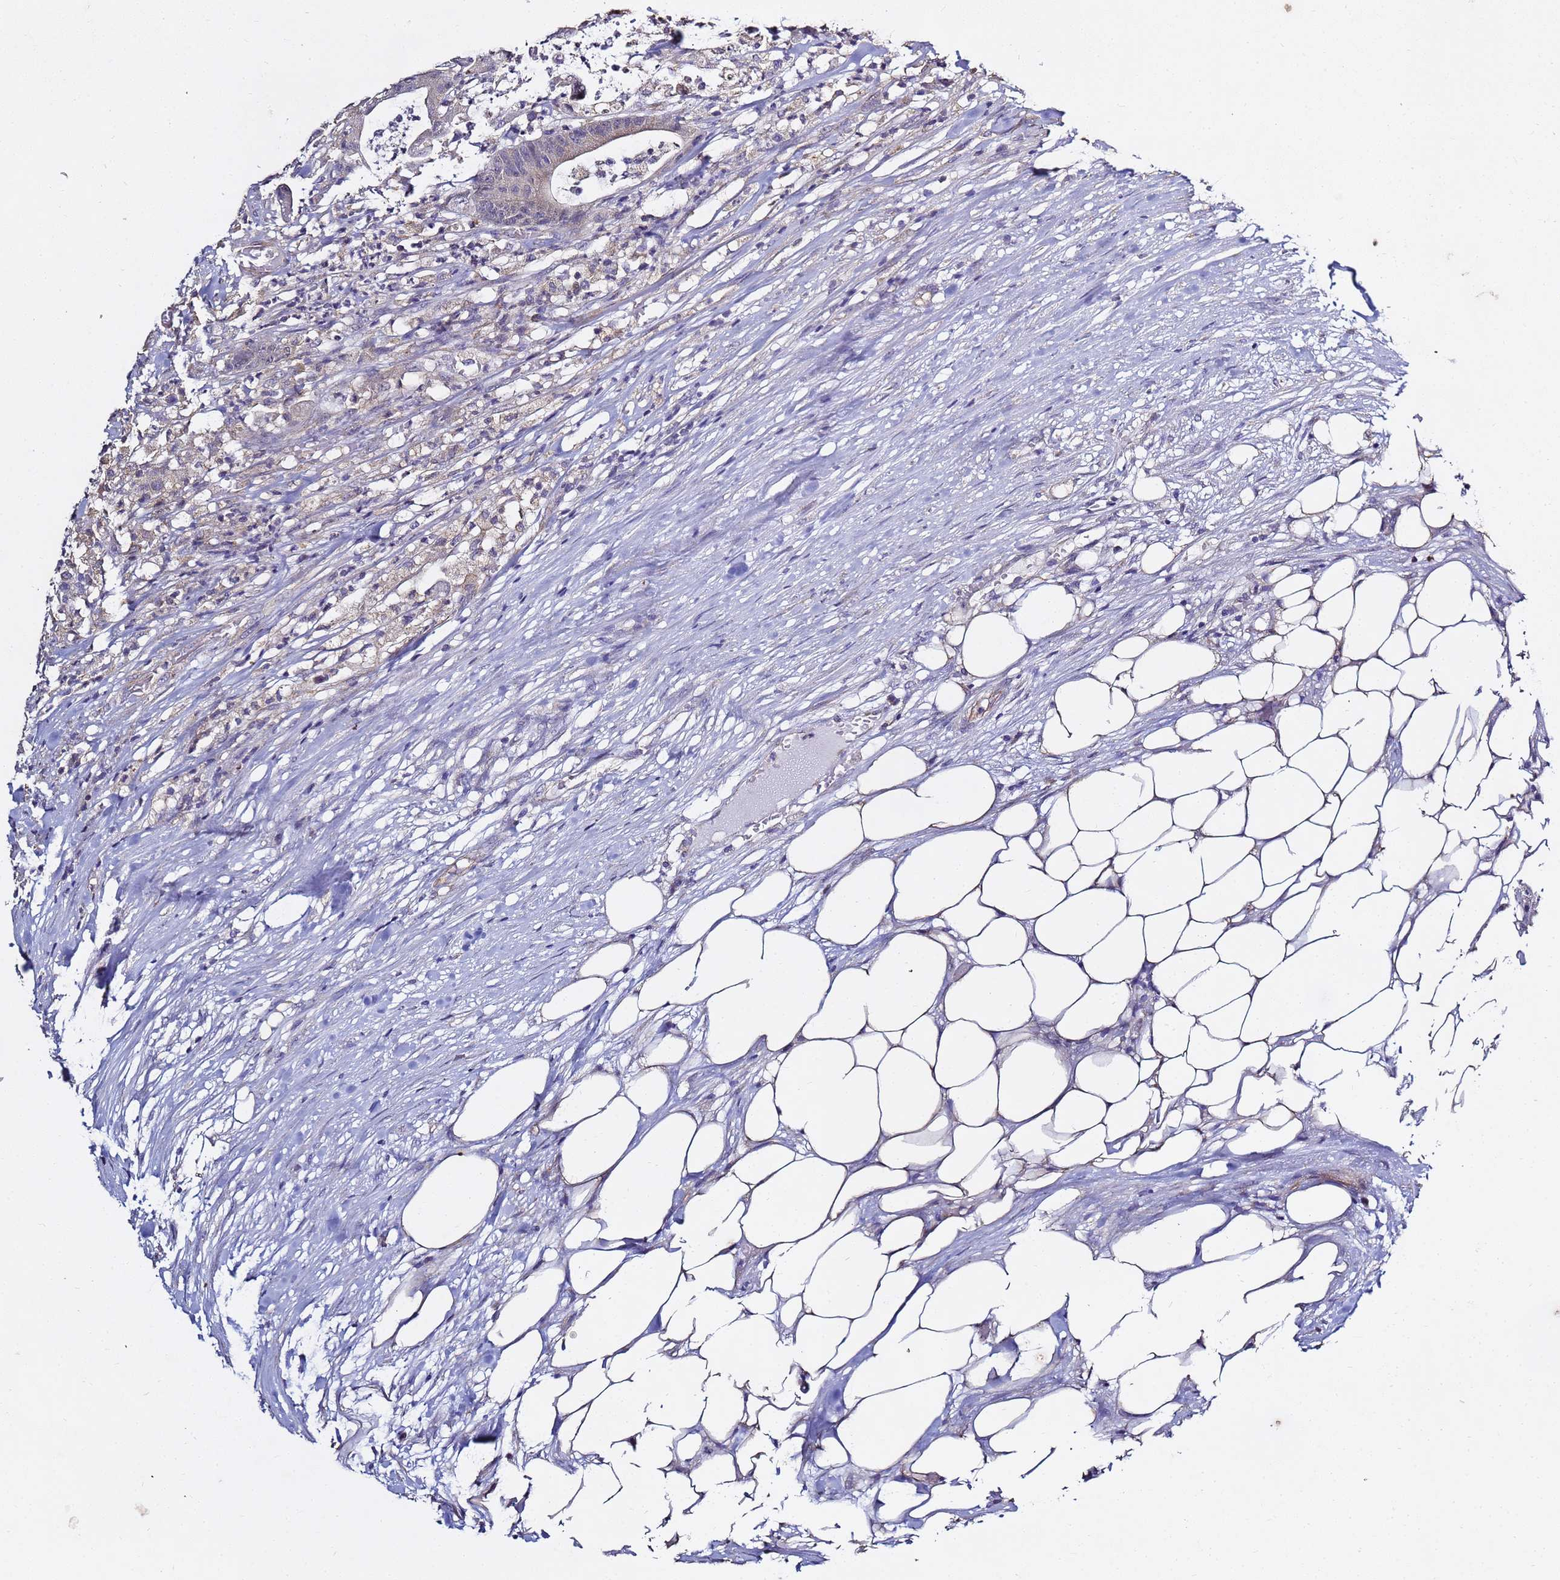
{"staining": {"intensity": "negative", "quantity": "none", "location": "none"}, "tissue": "colorectal cancer", "cell_type": "Tumor cells", "image_type": "cancer", "snomed": [{"axis": "morphology", "description": "Adenocarcinoma, NOS"}, {"axis": "topography", "description": "Colon"}], "caption": "Tumor cells are negative for protein expression in human adenocarcinoma (colorectal).", "gene": "ENOPH1", "patient": {"sex": "female", "age": 84}}